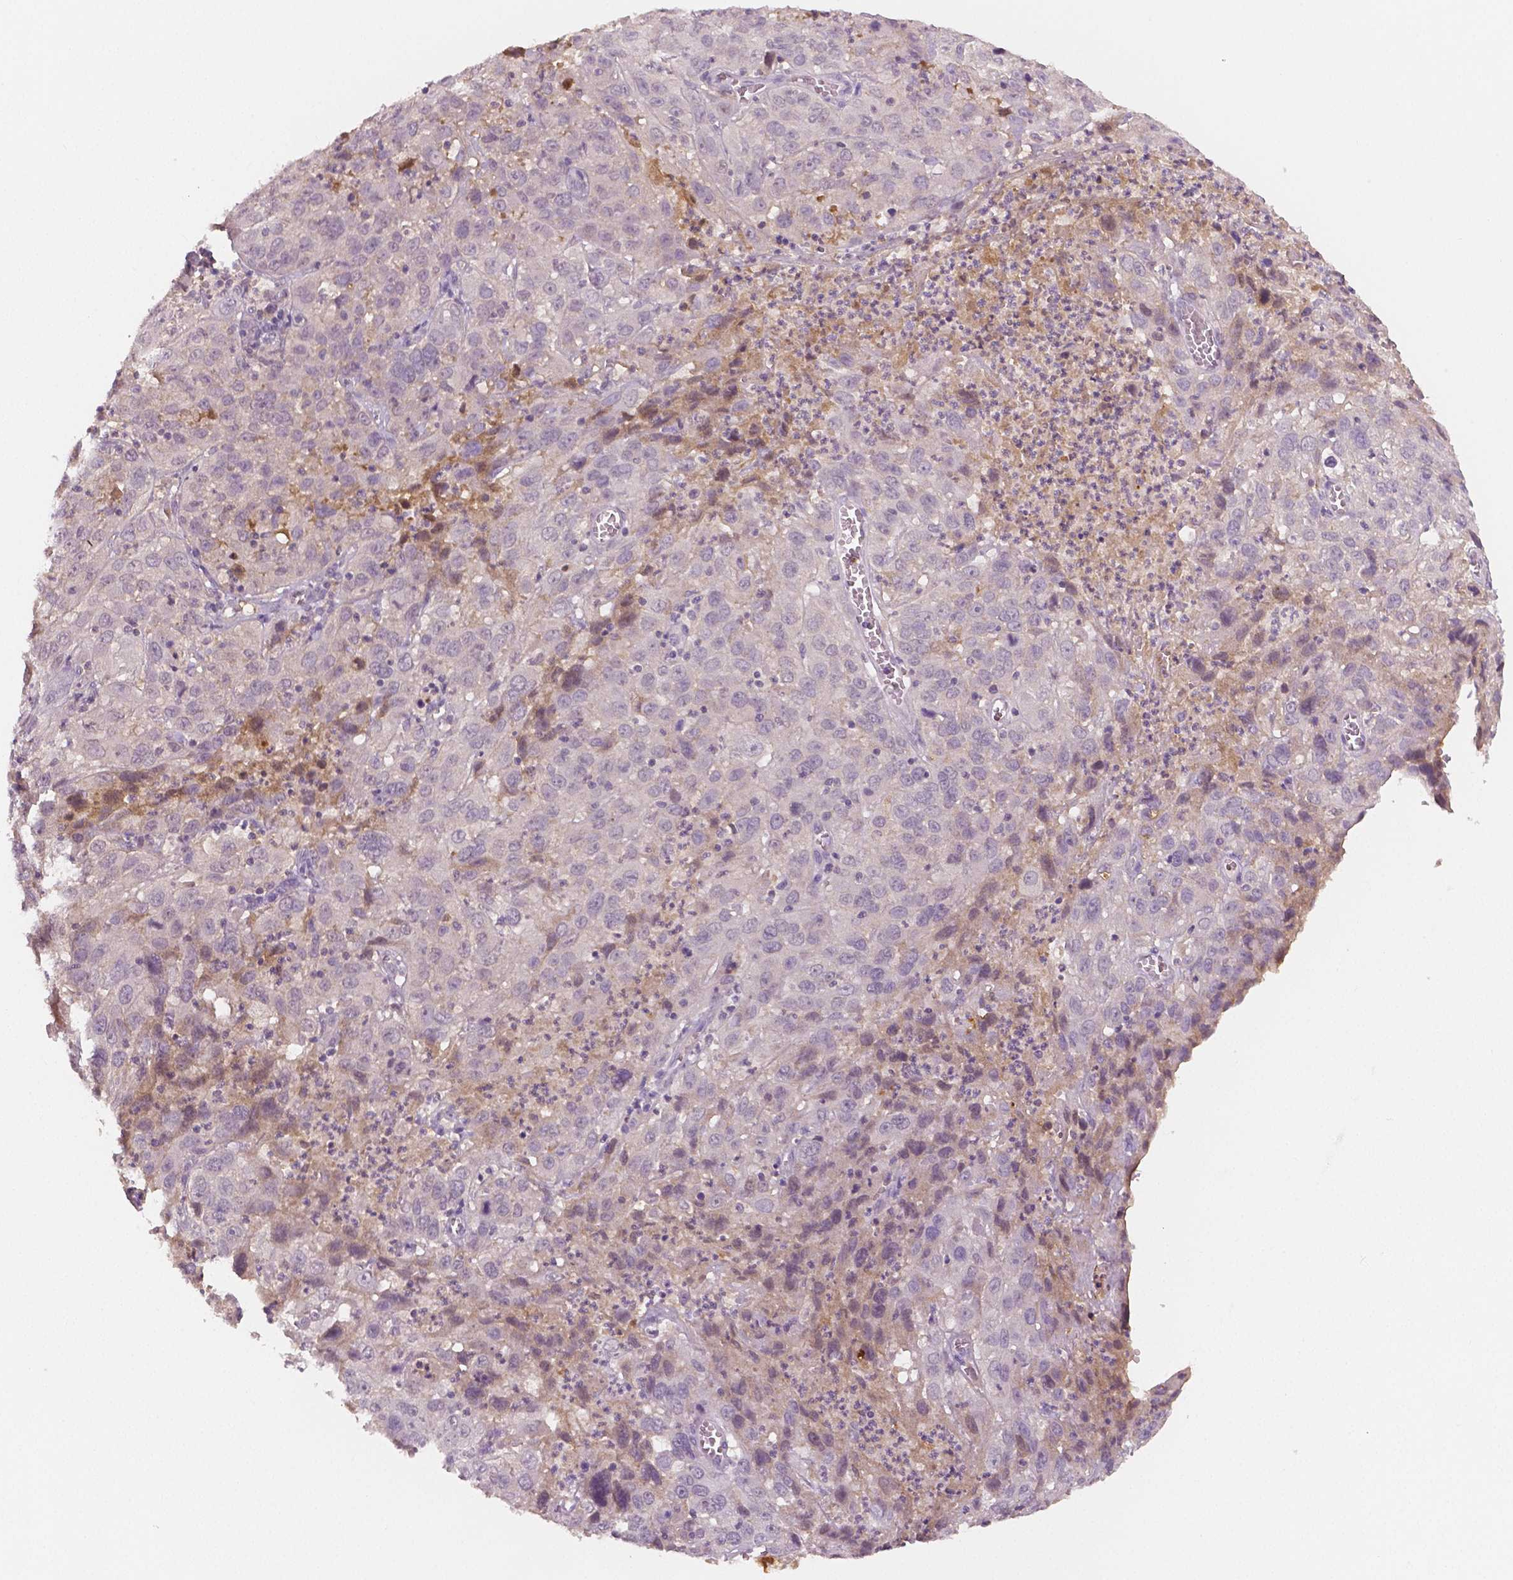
{"staining": {"intensity": "negative", "quantity": "none", "location": "none"}, "tissue": "cervical cancer", "cell_type": "Tumor cells", "image_type": "cancer", "snomed": [{"axis": "morphology", "description": "Squamous cell carcinoma, NOS"}, {"axis": "topography", "description": "Cervix"}], "caption": "This is an IHC micrograph of human cervical cancer (squamous cell carcinoma). There is no positivity in tumor cells.", "gene": "APOA4", "patient": {"sex": "female", "age": 32}}